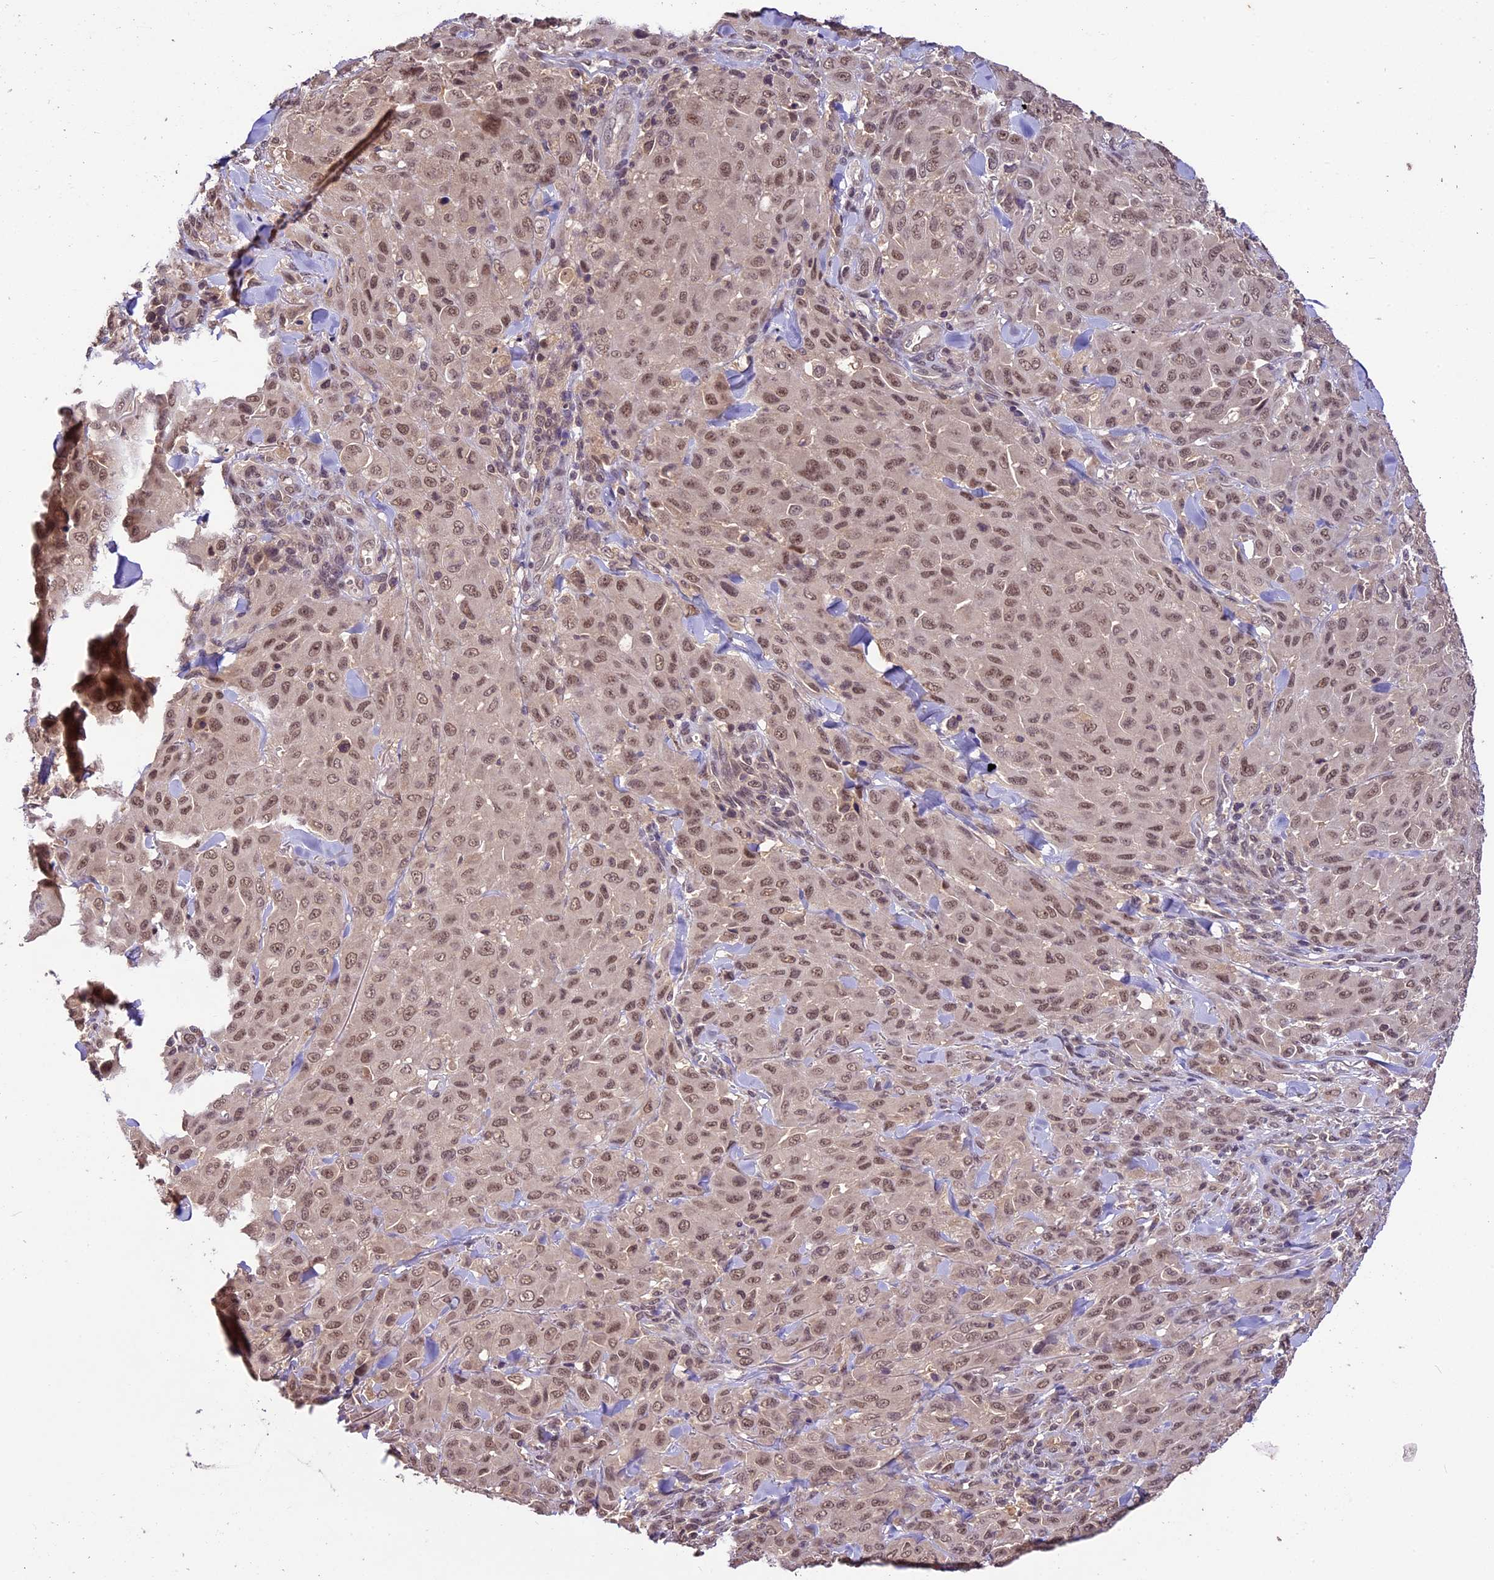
{"staining": {"intensity": "moderate", "quantity": ">75%", "location": "nuclear"}, "tissue": "melanoma", "cell_type": "Tumor cells", "image_type": "cancer", "snomed": [{"axis": "morphology", "description": "Malignant melanoma, Metastatic site"}, {"axis": "topography", "description": "Skin"}], "caption": "IHC histopathology image of melanoma stained for a protein (brown), which displays medium levels of moderate nuclear expression in about >75% of tumor cells.", "gene": "ATP10A", "patient": {"sex": "female", "age": 81}}